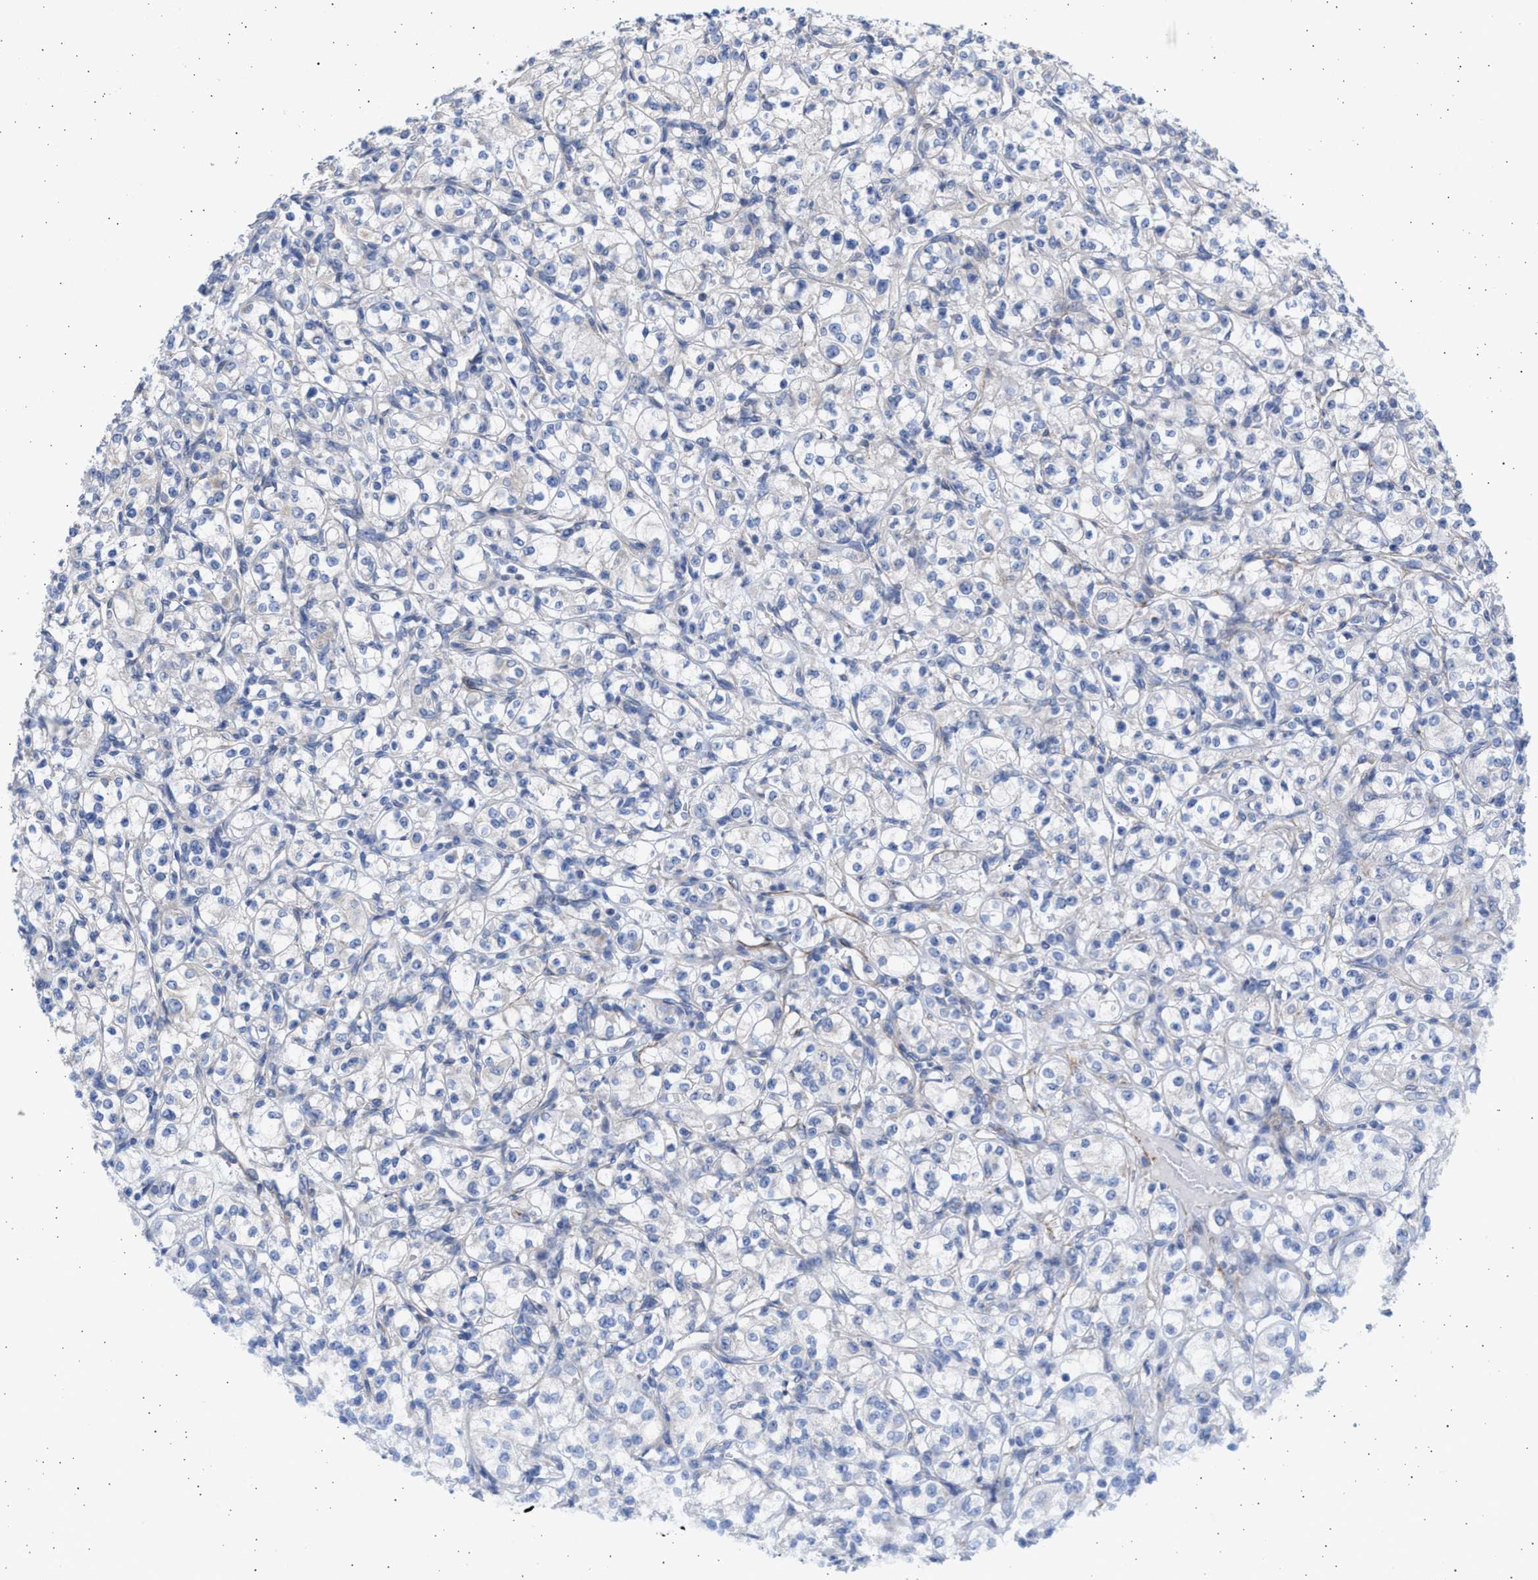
{"staining": {"intensity": "negative", "quantity": "none", "location": "none"}, "tissue": "renal cancer", "cell_type": "Tumor cells", "image_type": "cancer", "snomed": [{"axis": "morphology", "description": "Adenocarcinoma, NOS"}, {"axis": "topography", "description": "Kidney"}], "caption": "Tumor cells show no significant protein positivity in renal adenocarcinoma.", "gene": "NBR1", "patient": {"sex": "male", "age": 77}}